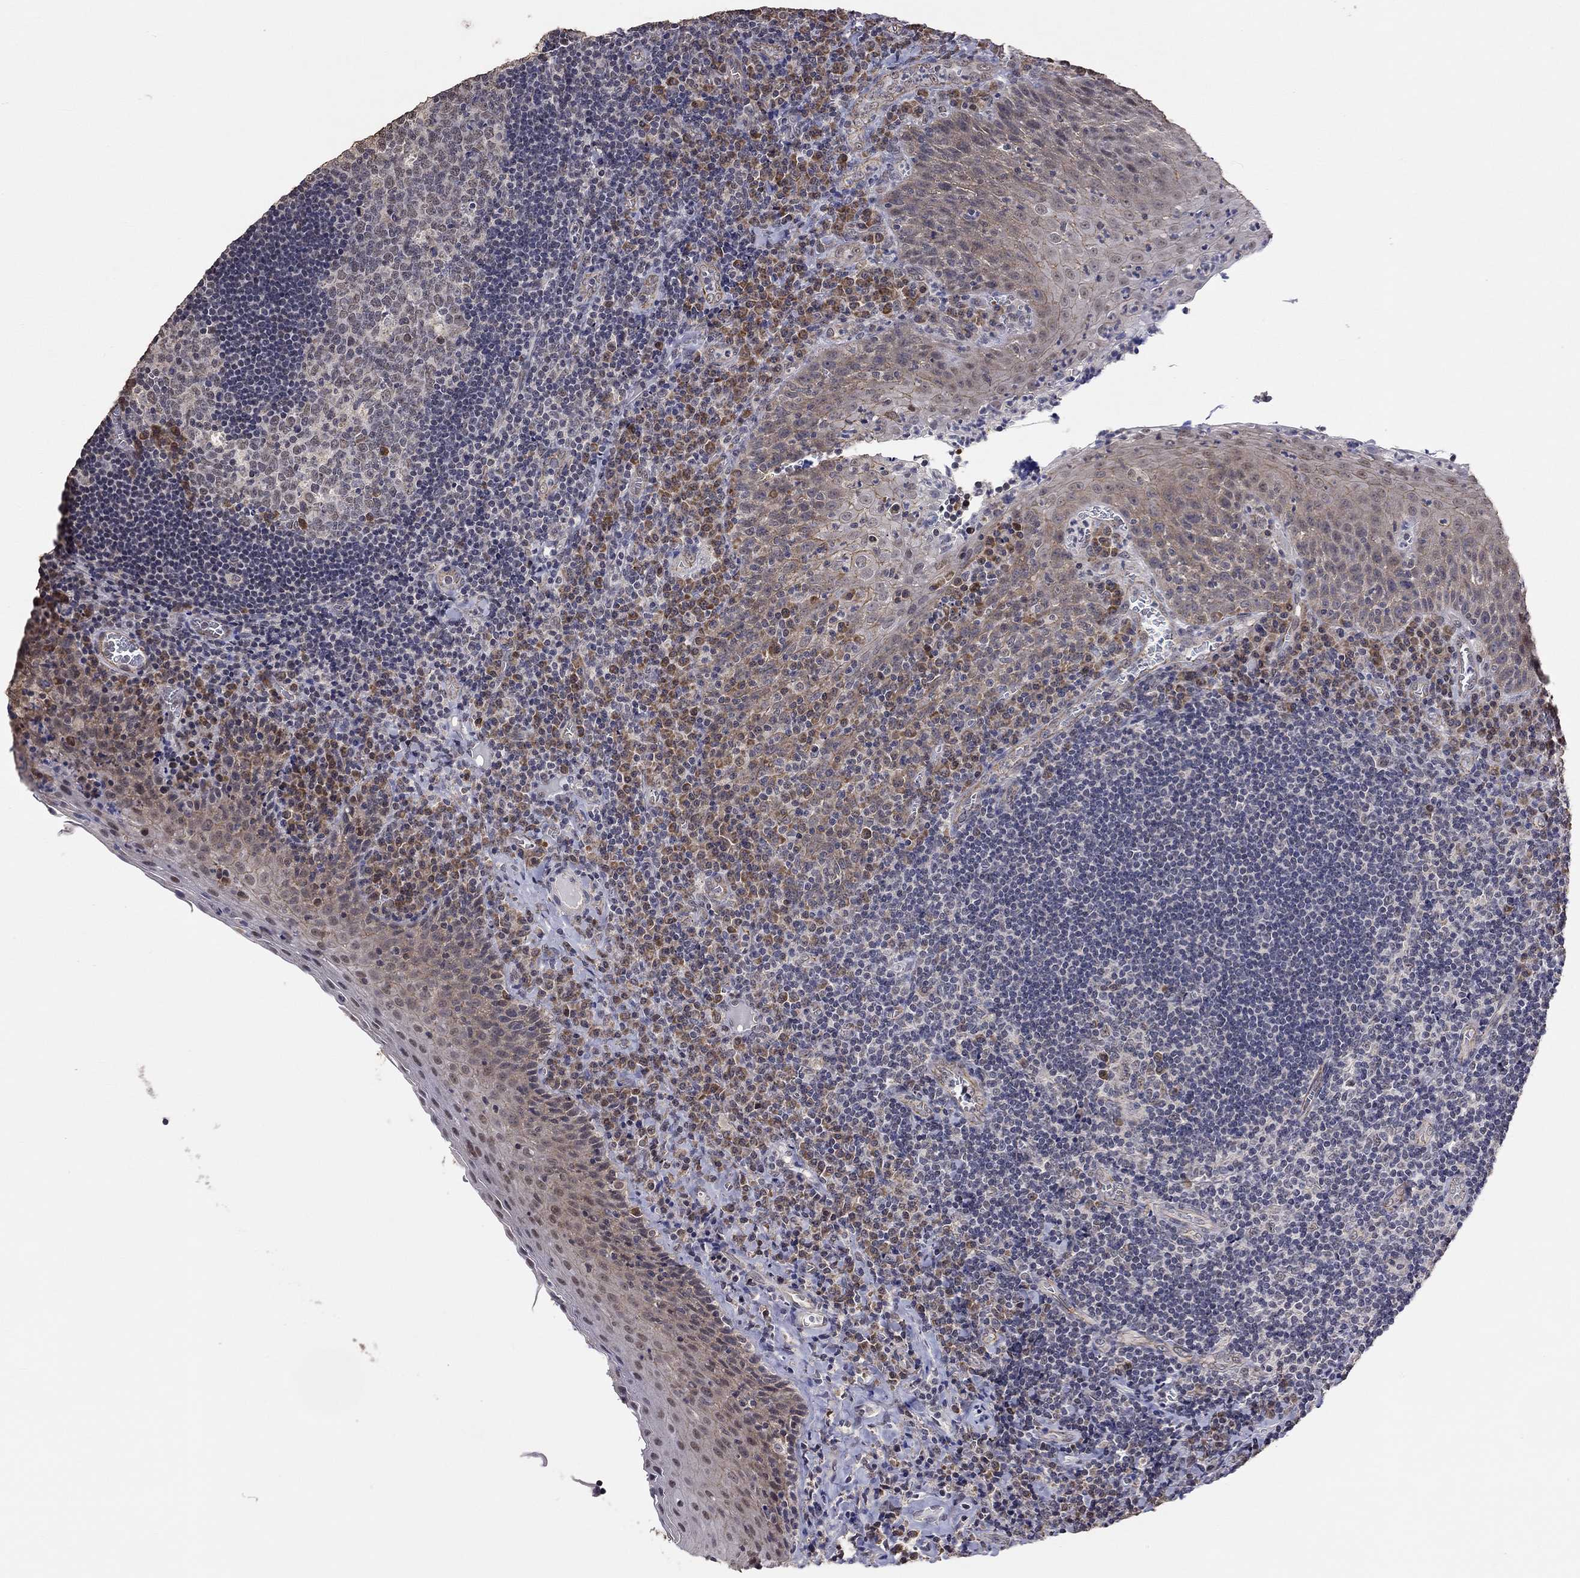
{"staining": {"intensity": "moderate", "quantity": "<25%", "location": "cytoplasmic/membranous,nuclear"}, "tissue": "tonsil", "cell_type": "Germinal center cells", "image_type": "normal", "snomed": [{"axis": "morphology", "description": "Normal tissue, NOS"}, {"axis": "morphology", "description": "Inflammation, NOS"}, {"axis": "topography", "description": "Tonsil"}], "caption": "IHC (DAB (3,3'-diaminobenzidine)) staining of normal human tonsil demonstrates moderate cytoplasmic/membranous,nuclear protein positivity in approximately <25% of germinal center cells. Immunohistochemistry stains the protein in brown and the nuclei are stained blue.", "gene": "ANKRA2", "patient": {"sex": "female", "age": 31}}